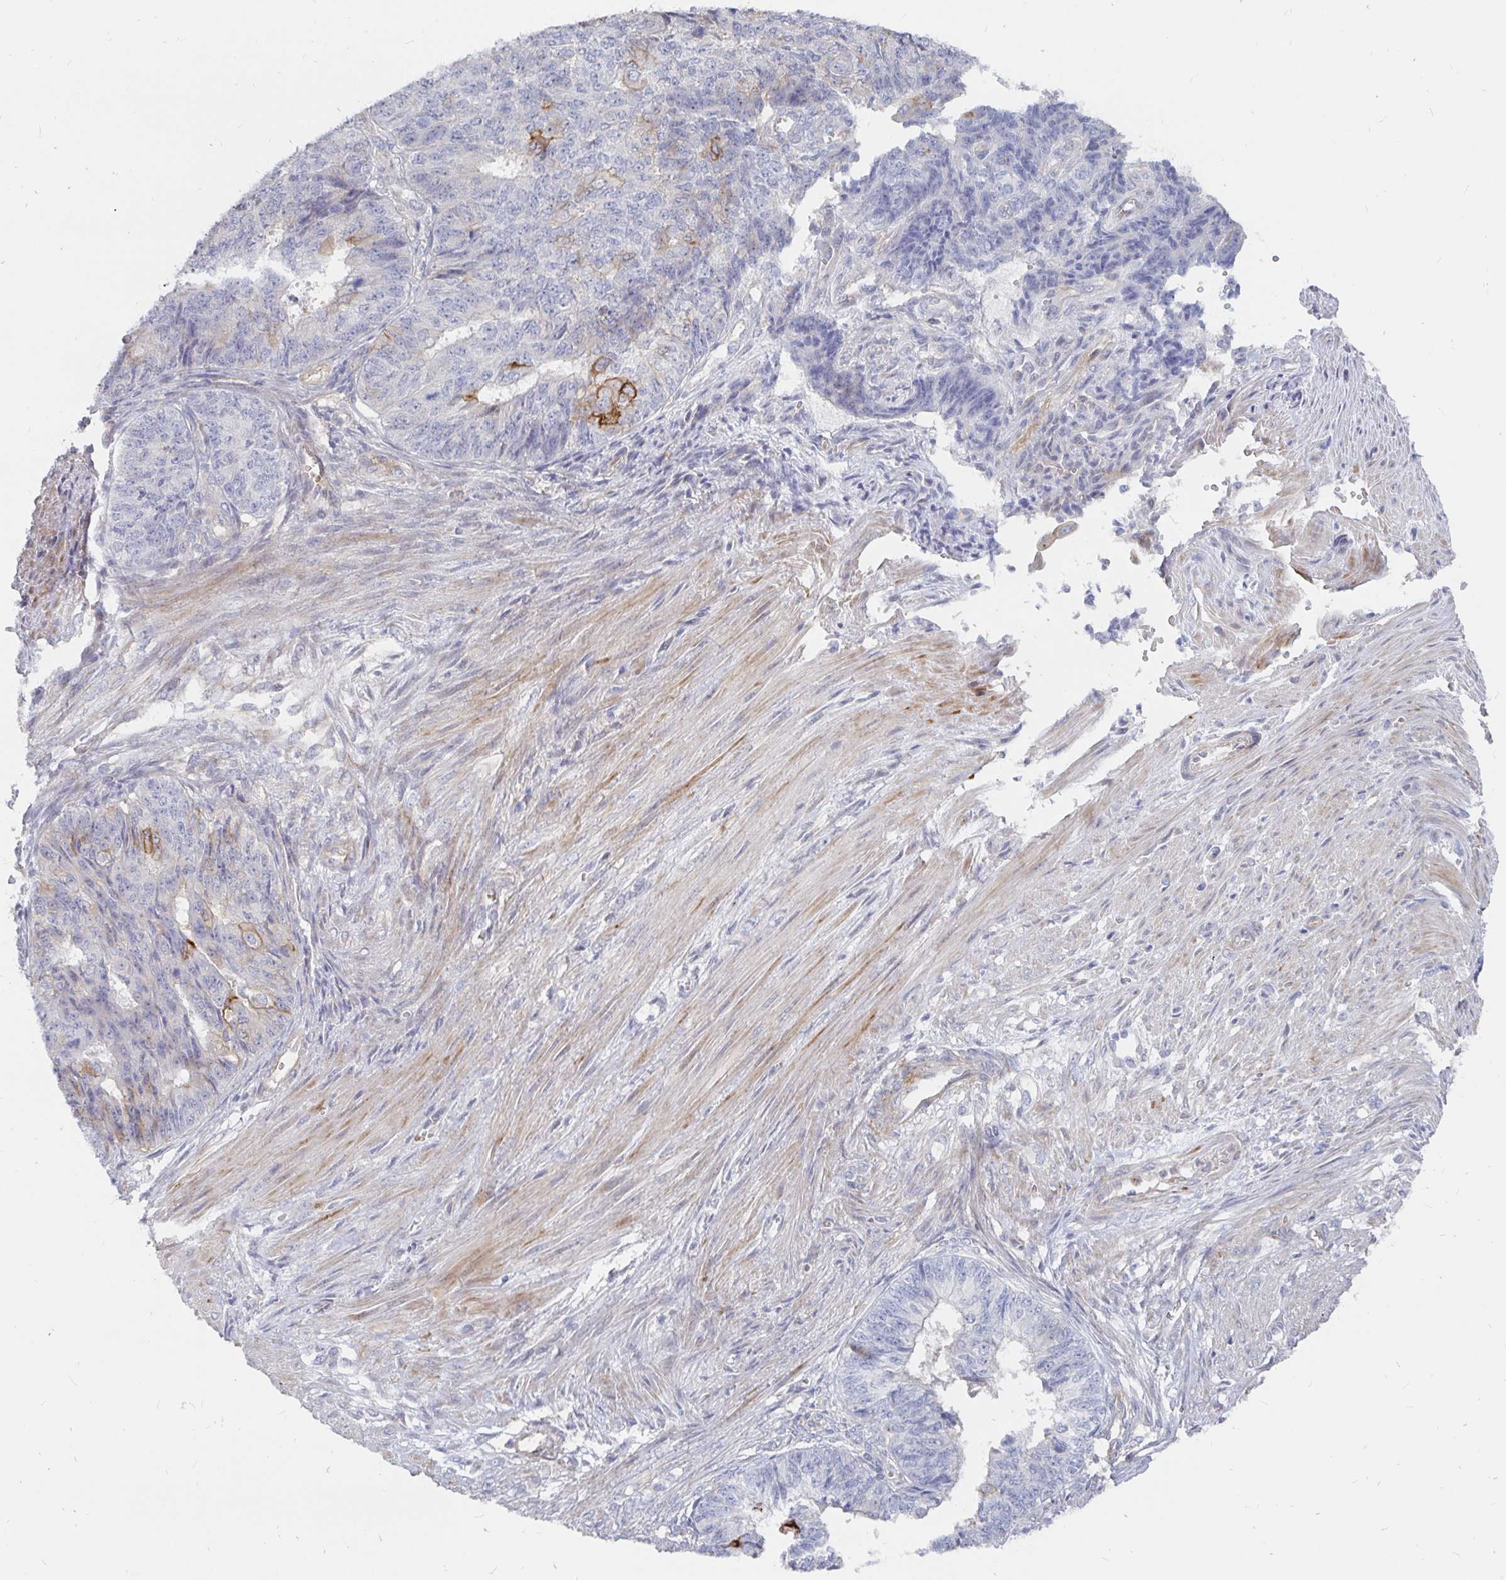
{"staining": {"intensity": "moderate", "quantity": "<25%", "location": "cytoplasmic/membranous"}, "tissue": "endometrial cancer", "cell_type": "Tumor cells", "image_type": "cancer", "snomed": [{"axis": "morphology", "description": "Adenocarcinoma, NOS"}, {"axis": "topography", "description": "Endometrium"}], "caption": "Moderate cytoplasmic/membranous protein expression is present in approximately <25% of tumor cells in endometrial cancer (adenocarcinoma).", "gene": "KCTD19", "patient": {"sex": "female", "age": 32}}